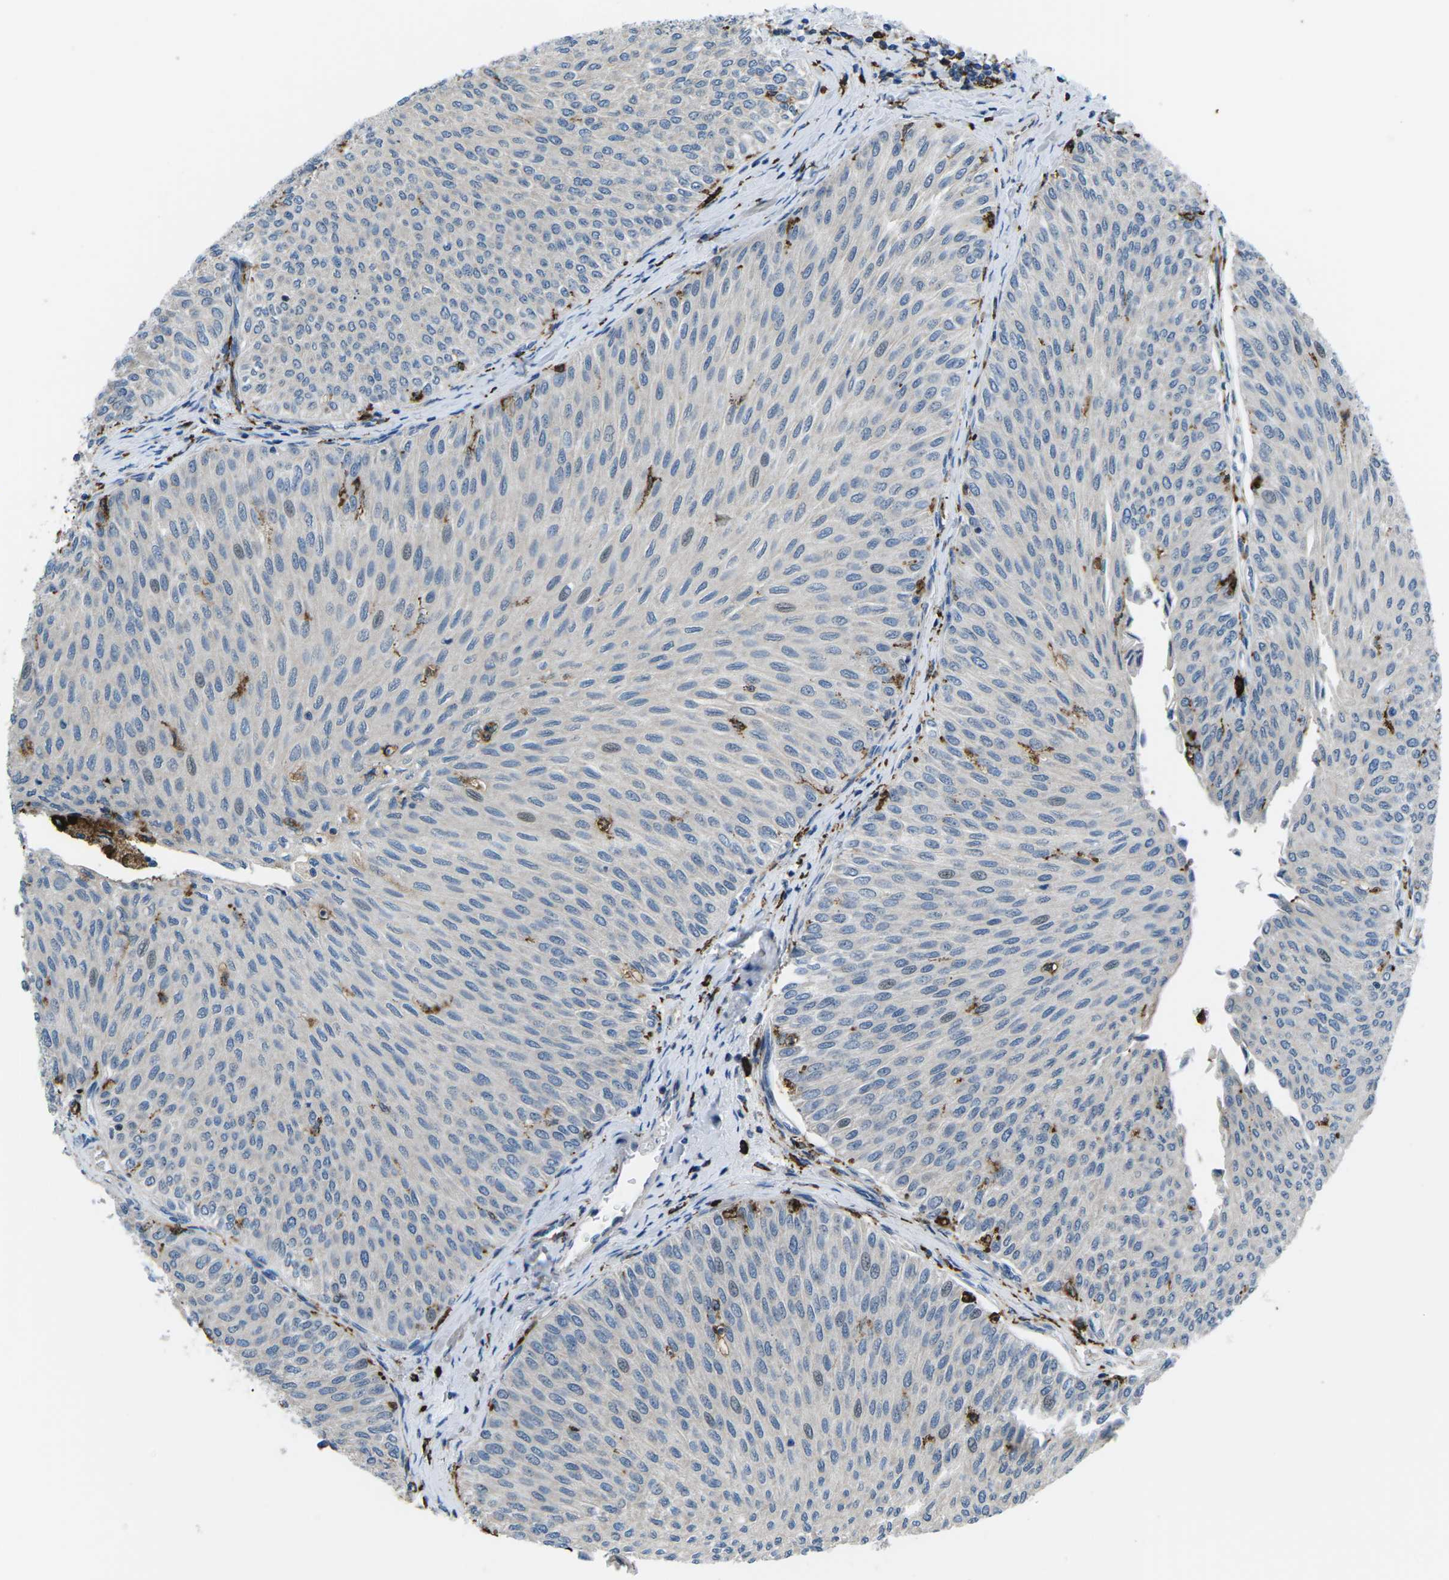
{"staining": {"intensity": "negative", "quantity": "none", "location": "none"}, "tissue": "urothelial cancer", "cell_type": "Tumor cells", "image_type": "cancer", "snomed": [{"axis": "morphology", "description": "Urothelial carcinoma, Low grade"}, {"axis": "topography", "description": "Urinary bladder"}], "caption": "There is no significant staining in tumor cells of low-grade urothelial carcinoma.", "gene": "PTPN1", "patient": {"sex": "male", "age": 78}}